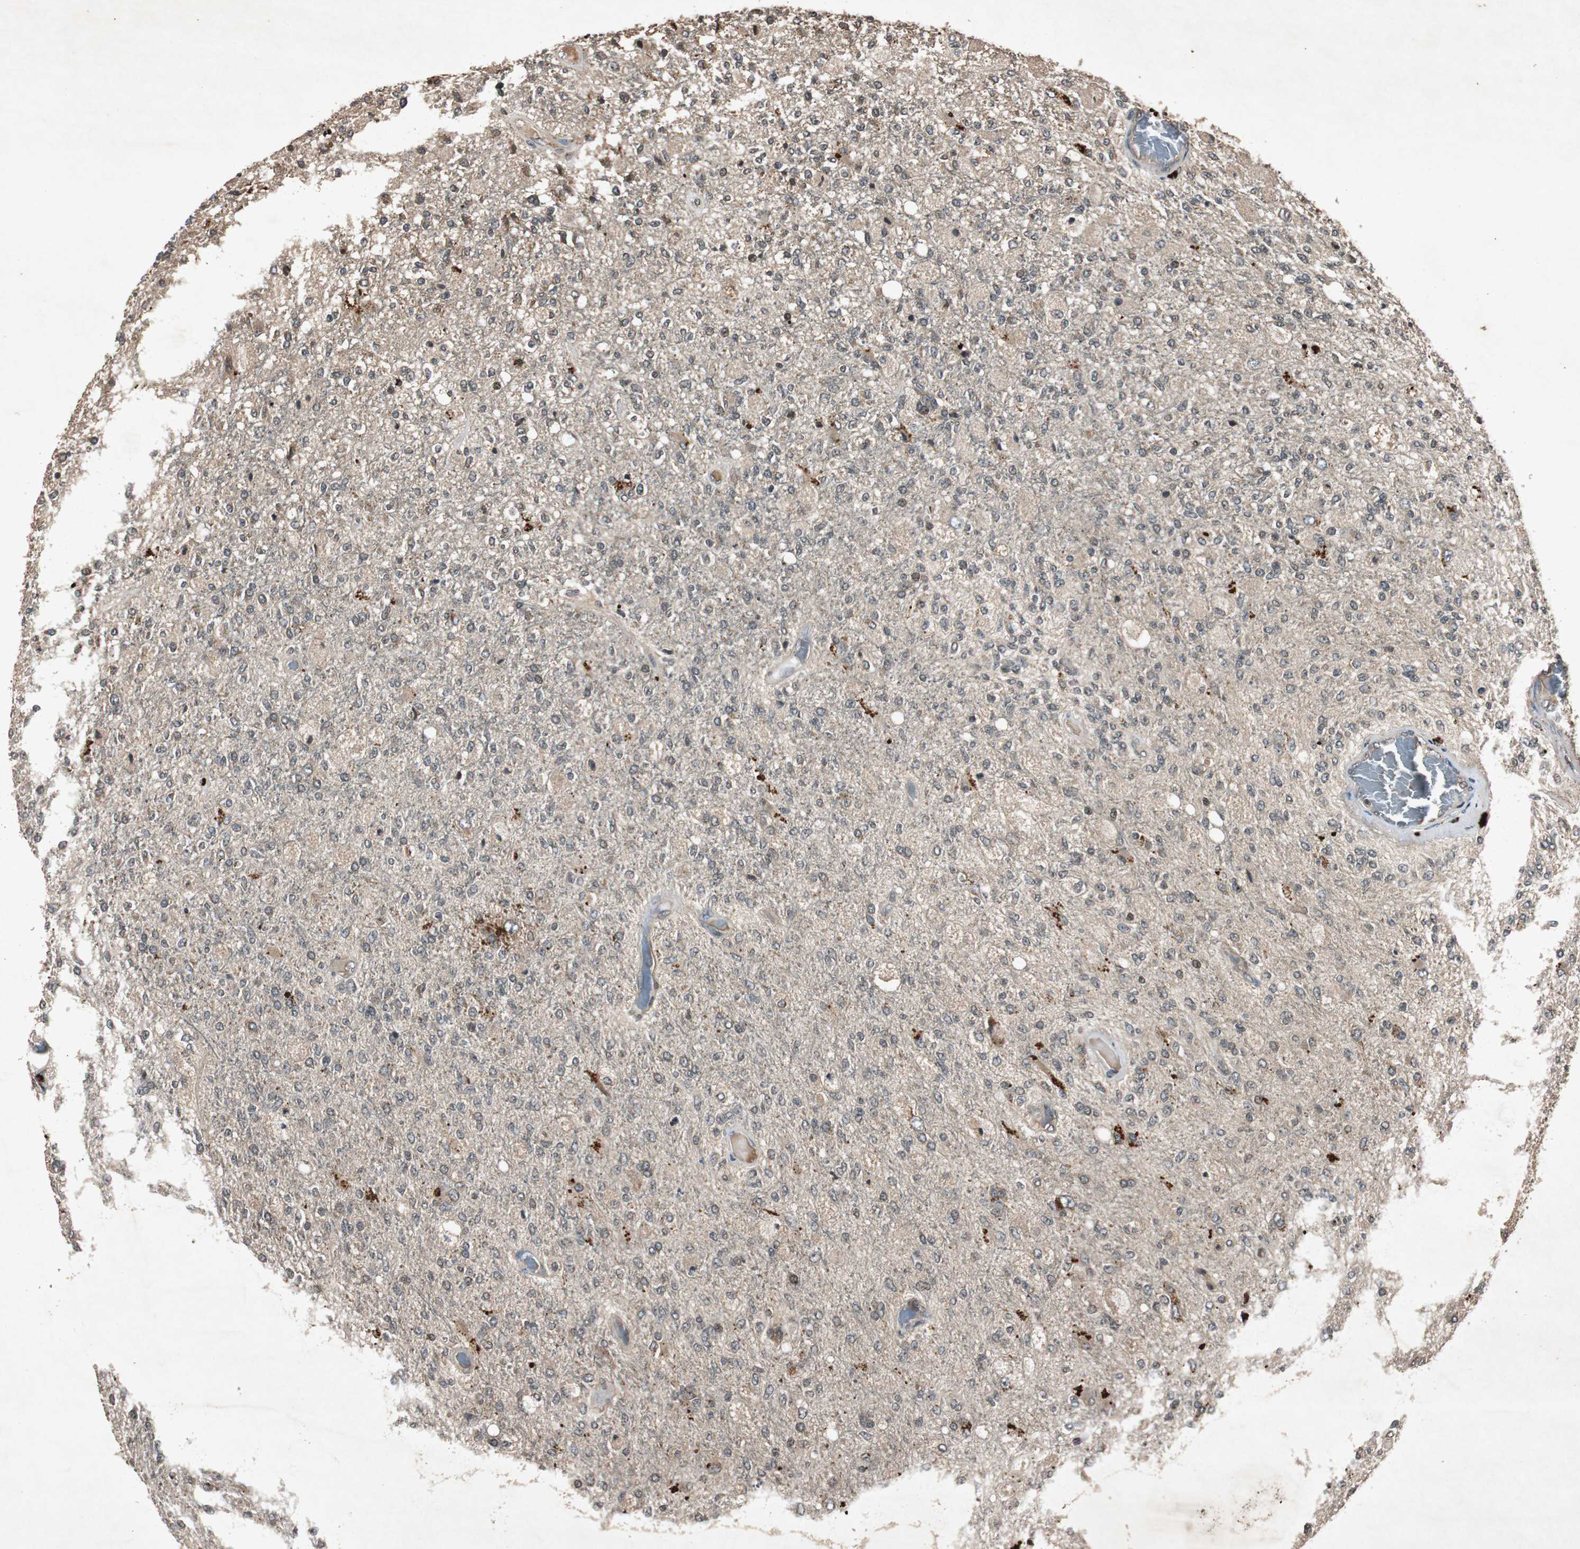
{"staining": {"intensity": "negative", "quantity": "none", "location": "none"}, "tissue": "glioma", "cell_type": "Tumor cells", "image_type": "cancer", "snomed": [{"axis": "morphology", "description": "Normal tissue, NOS"}, {"axis": "morphology", "description": "Glioma, malignant, High grade"}, {"axis": "topography", "description": "Cerebral cortex"}], "caption": "Human glioma stained for a protein using immunohistochemistry reveals no expression in tumor cells.", "gene": "SLIT2", "patient": {"sex": "male", "age": 77}}